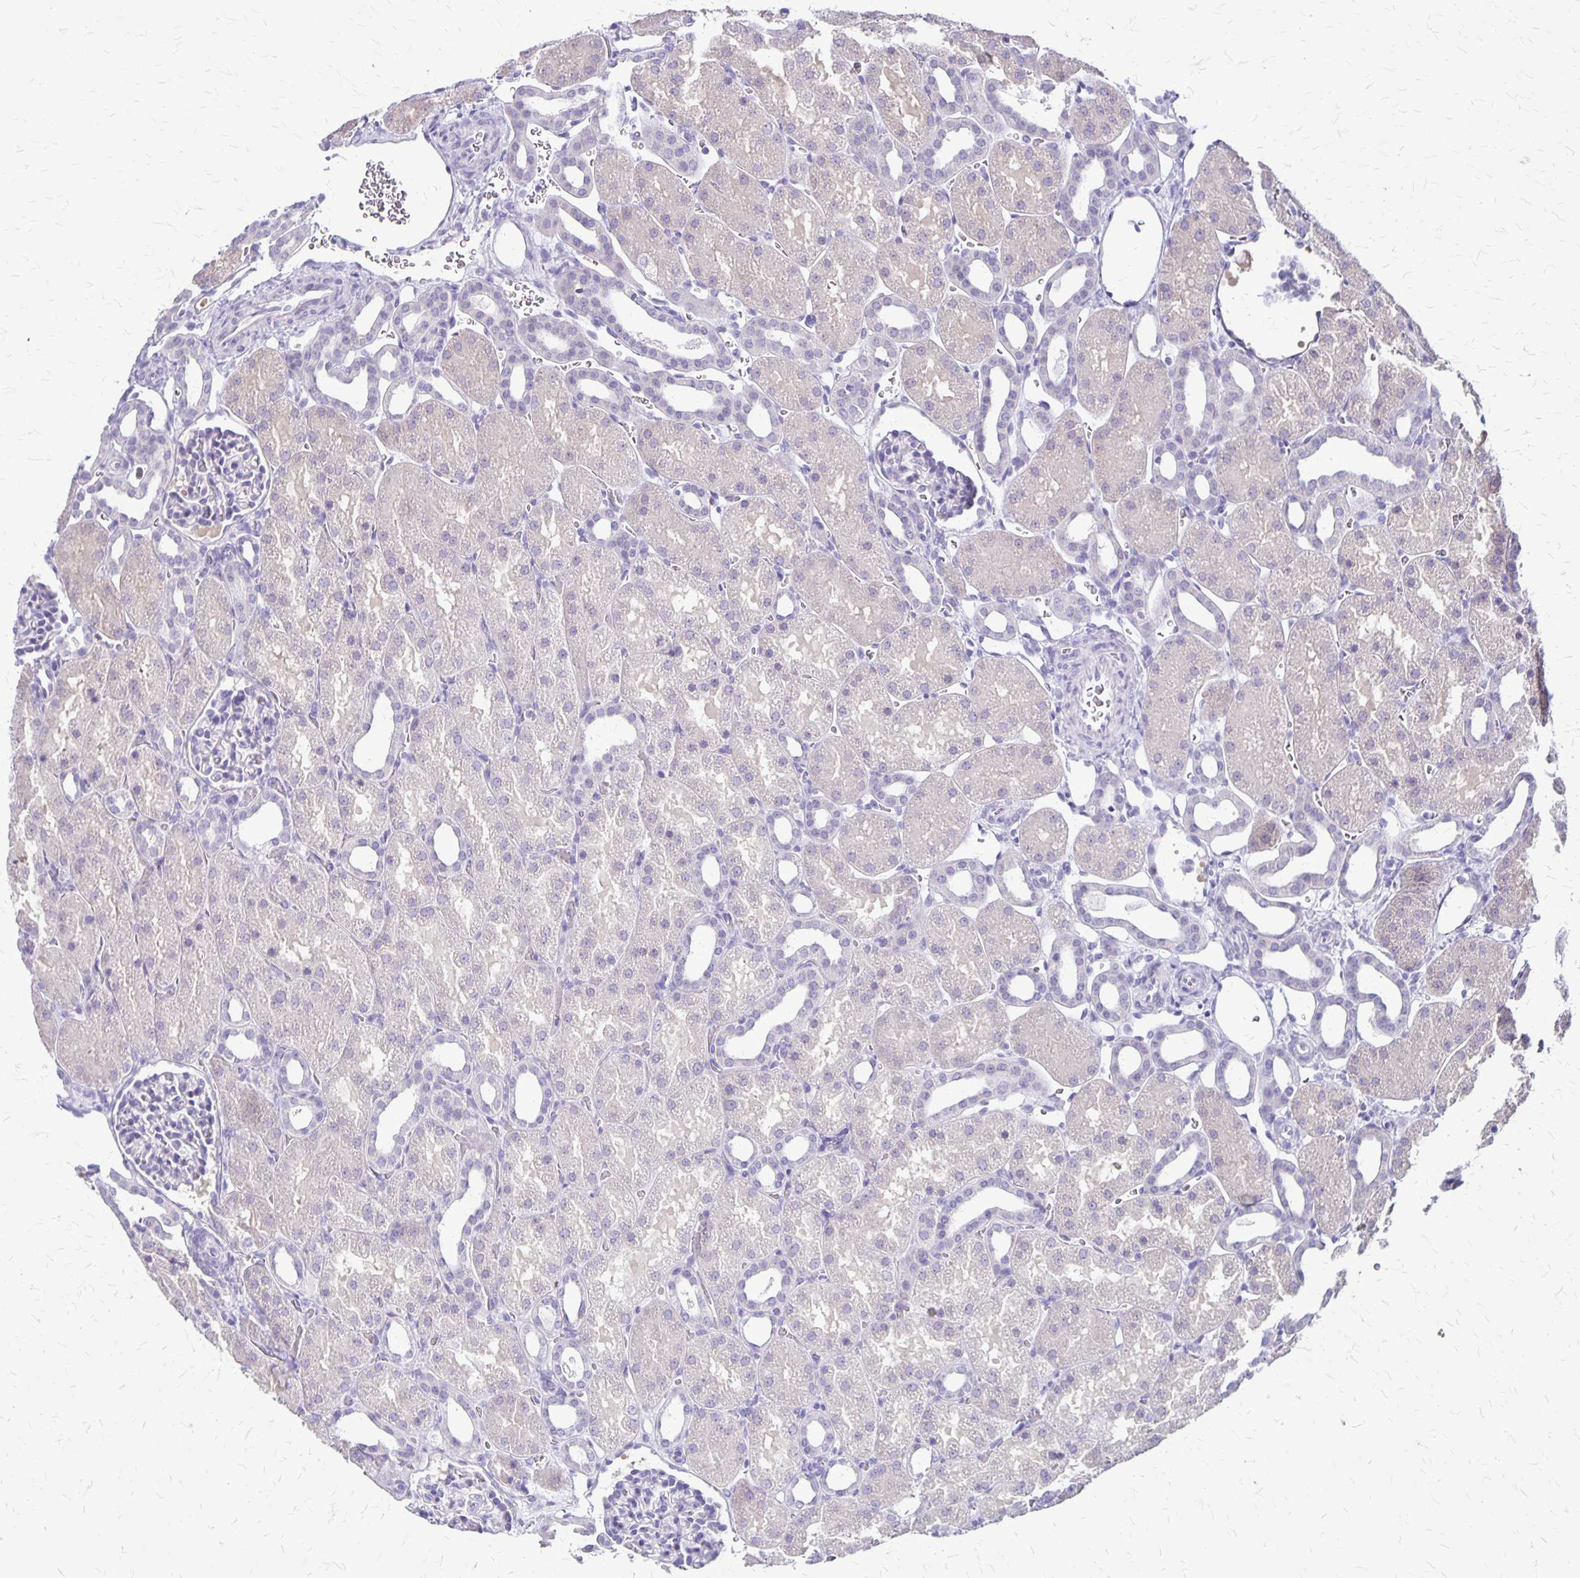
{"staining": {"intensity": "negative", "quantity": "none", "location": "none"}, "tissue": "kidney", "cell_type": "Cells in glomeruli", "image_type": "normal", "snomed": [{"axis": "morphology", "description": "Normal tissue, NOS"}, {"axis": "topography", "description": "Kidney"}], "caption": "DAB immunohistochemical staining of benign kidney displays no significant positivity in cells in glomeruli.", "gene": "PLXNB3", "patient": {"sex": "male", "age": 2}}